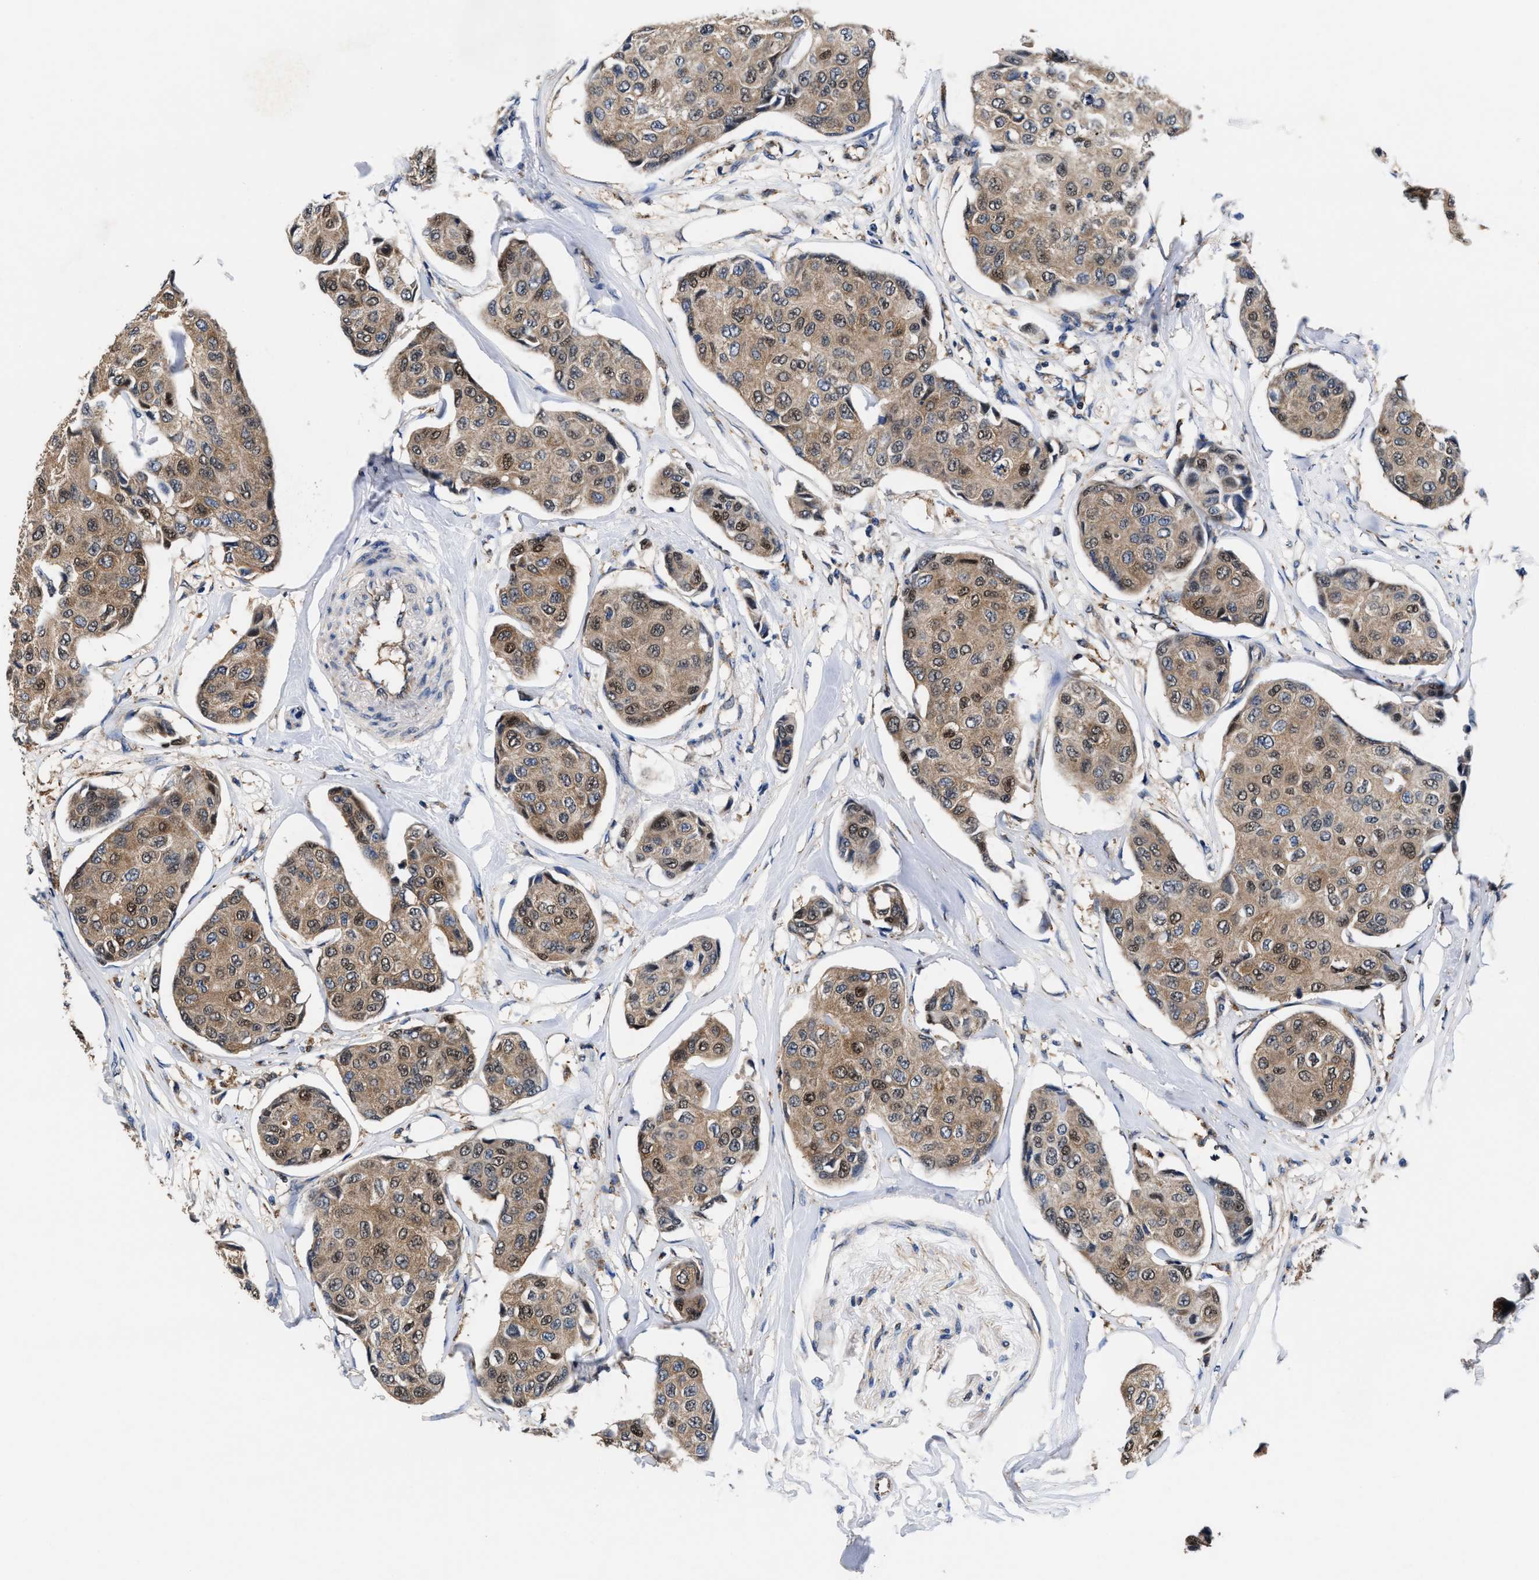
{"staining": {"intensity": "moderate", "quantity": ">75%", "location": "cytoplasmic/membranous,nuclear"}, "tissue": "breast cancer", "cell_type": "Tumor cells", "image_type": "cancer", "snomed": [{"axis": "morphology", "description": "Duct carcinoma"}, {"axis": "topography", "description": "Breast"}], "caption": "A medium amount of moderate cytoplasmic/membranous and nuclear positivity is seen in about >75% of tumor cells in intraductal carcinoma (breast) tissue.", "gene": "ACLY", "patient": {"sex": "female", "age": 80}}